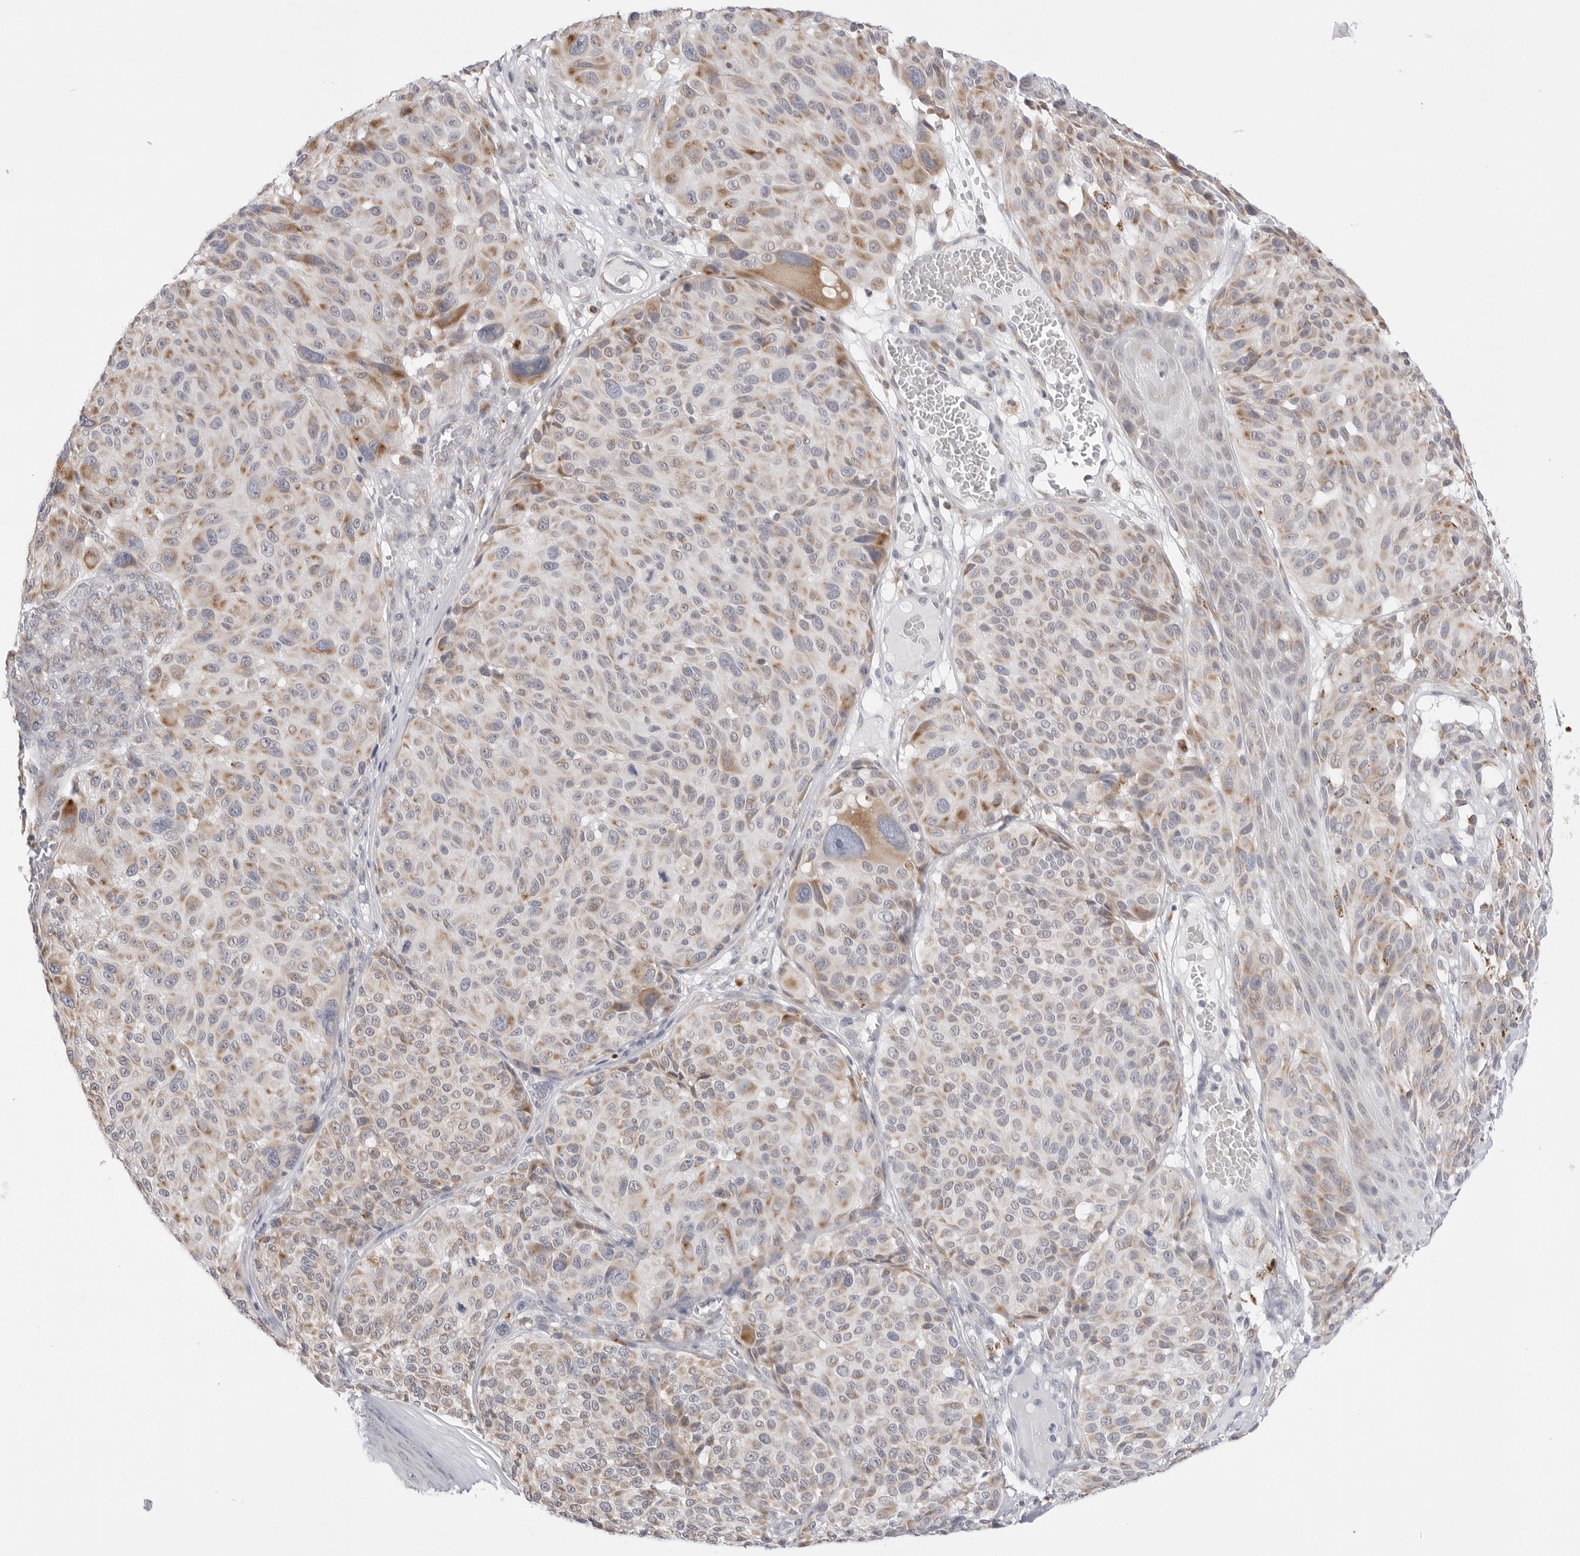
{"staining": {"intensity": "moderate", "quantity": "<25%", "location": "cytoplasmic/membranous"}, "tissue": "melanoma", "cell_type": "Tumor cells", "image_type": "cancer", "snomed": [{"axis": "morphology", "description": "Malignant melanoma, NOS"}, {"axis": "topography", "description": "Skin"}], "caption": "Brown immunohistochemical staining in melanoma reveals moderate cytoplasmic/membranous expression in approximately <25% of tumor cells.", "gene": "RPN1", "patient": {"sex": "male", "age": 83}}